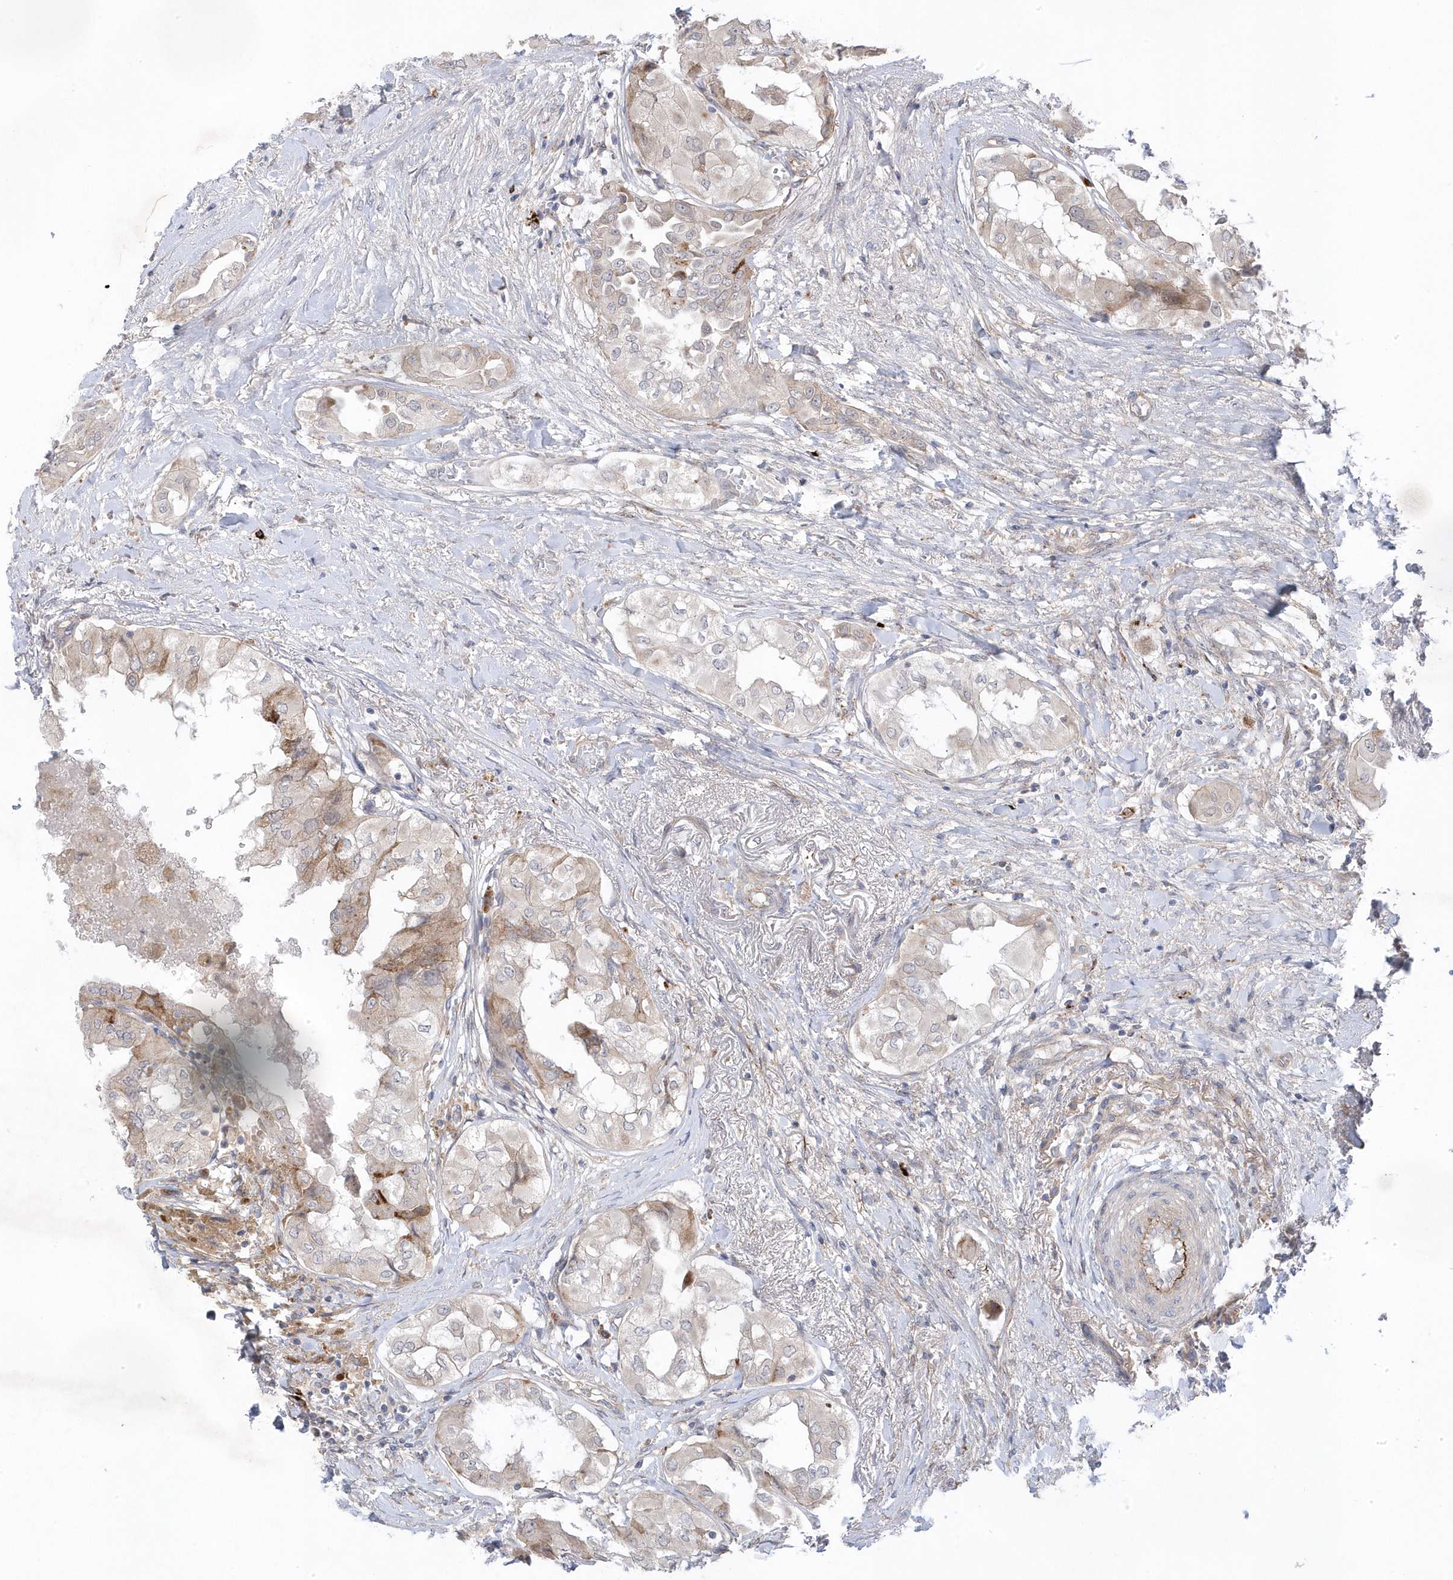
{"staining": {"intensity": "weak", "quantity": "<25%", "location": "cytoplasmic/membranous"}, "tissue": "thyroid cancer", "cell_type": "Tumor cells", "image_type": "cancer", "snomed": [{"axis": "morphology", "description": "Papillary adenocarcinoma, NOS"}, {"axis": "topography", "description": "Thyroid gland"}], "caption": "This is an IHC micrograph of human thyroid cancer. There is no expression in tumor cells.", "gene": "ANAPC1", "patient": {"sex": "female", "age": 59}}